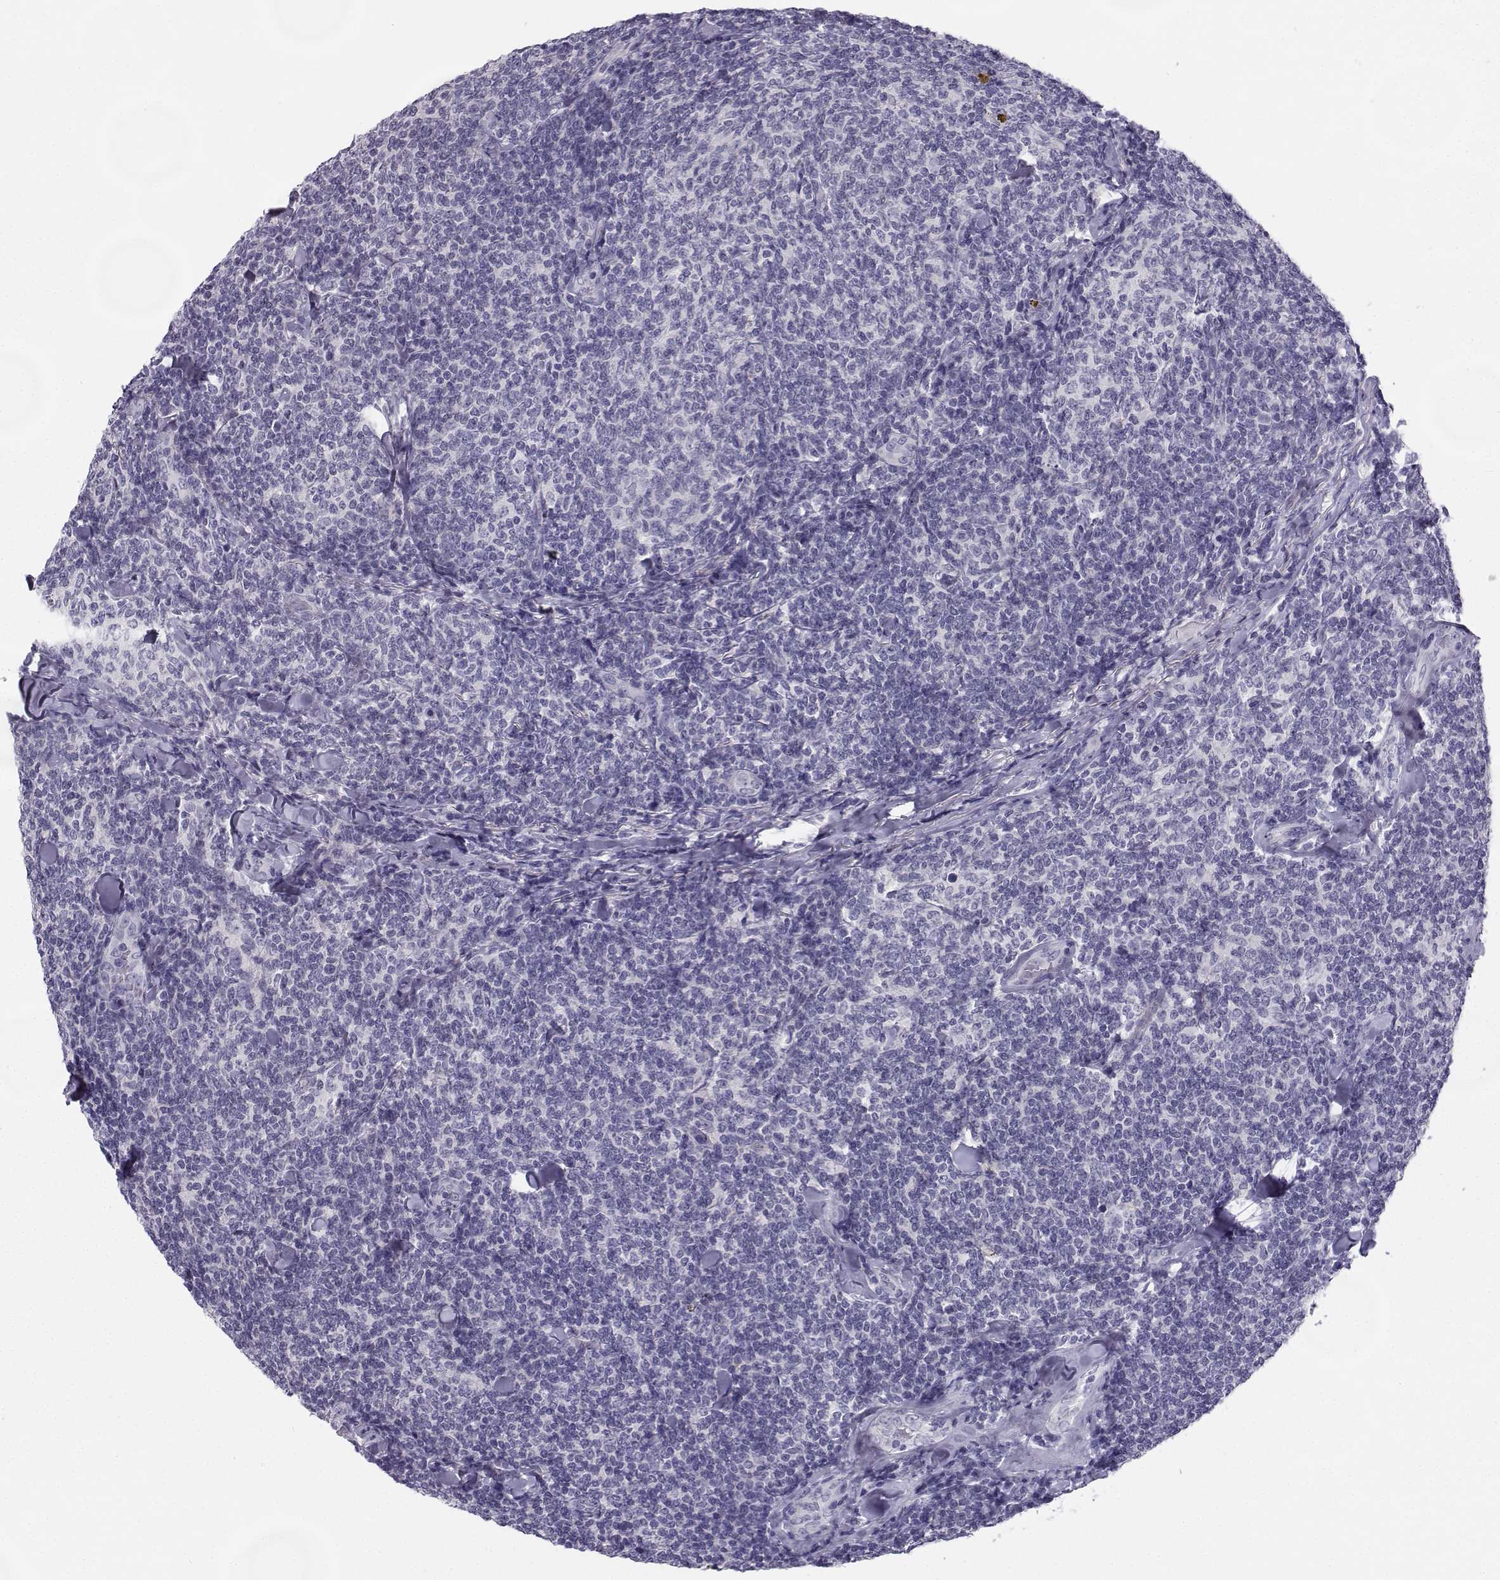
{"staining": {"intensity": "negative", "quantity": "none", "location": "none"}, "tissue": "lymphoma", "cell_type": "Tumor cells", "image_type": "cancer", "snomed": [{"axis": "morphology", "description": "Malignant lymphoma, non-Hodgkin's type, Low grade"}, {"axis": "topography", "description": "Lymph node"}], "caption": "Human lymphoma stained for a protein using immunohistochemistry shows no positivity in tumor cells.", "gene": "SYCE1", "patient": {"sex": "female", "age": 56}}